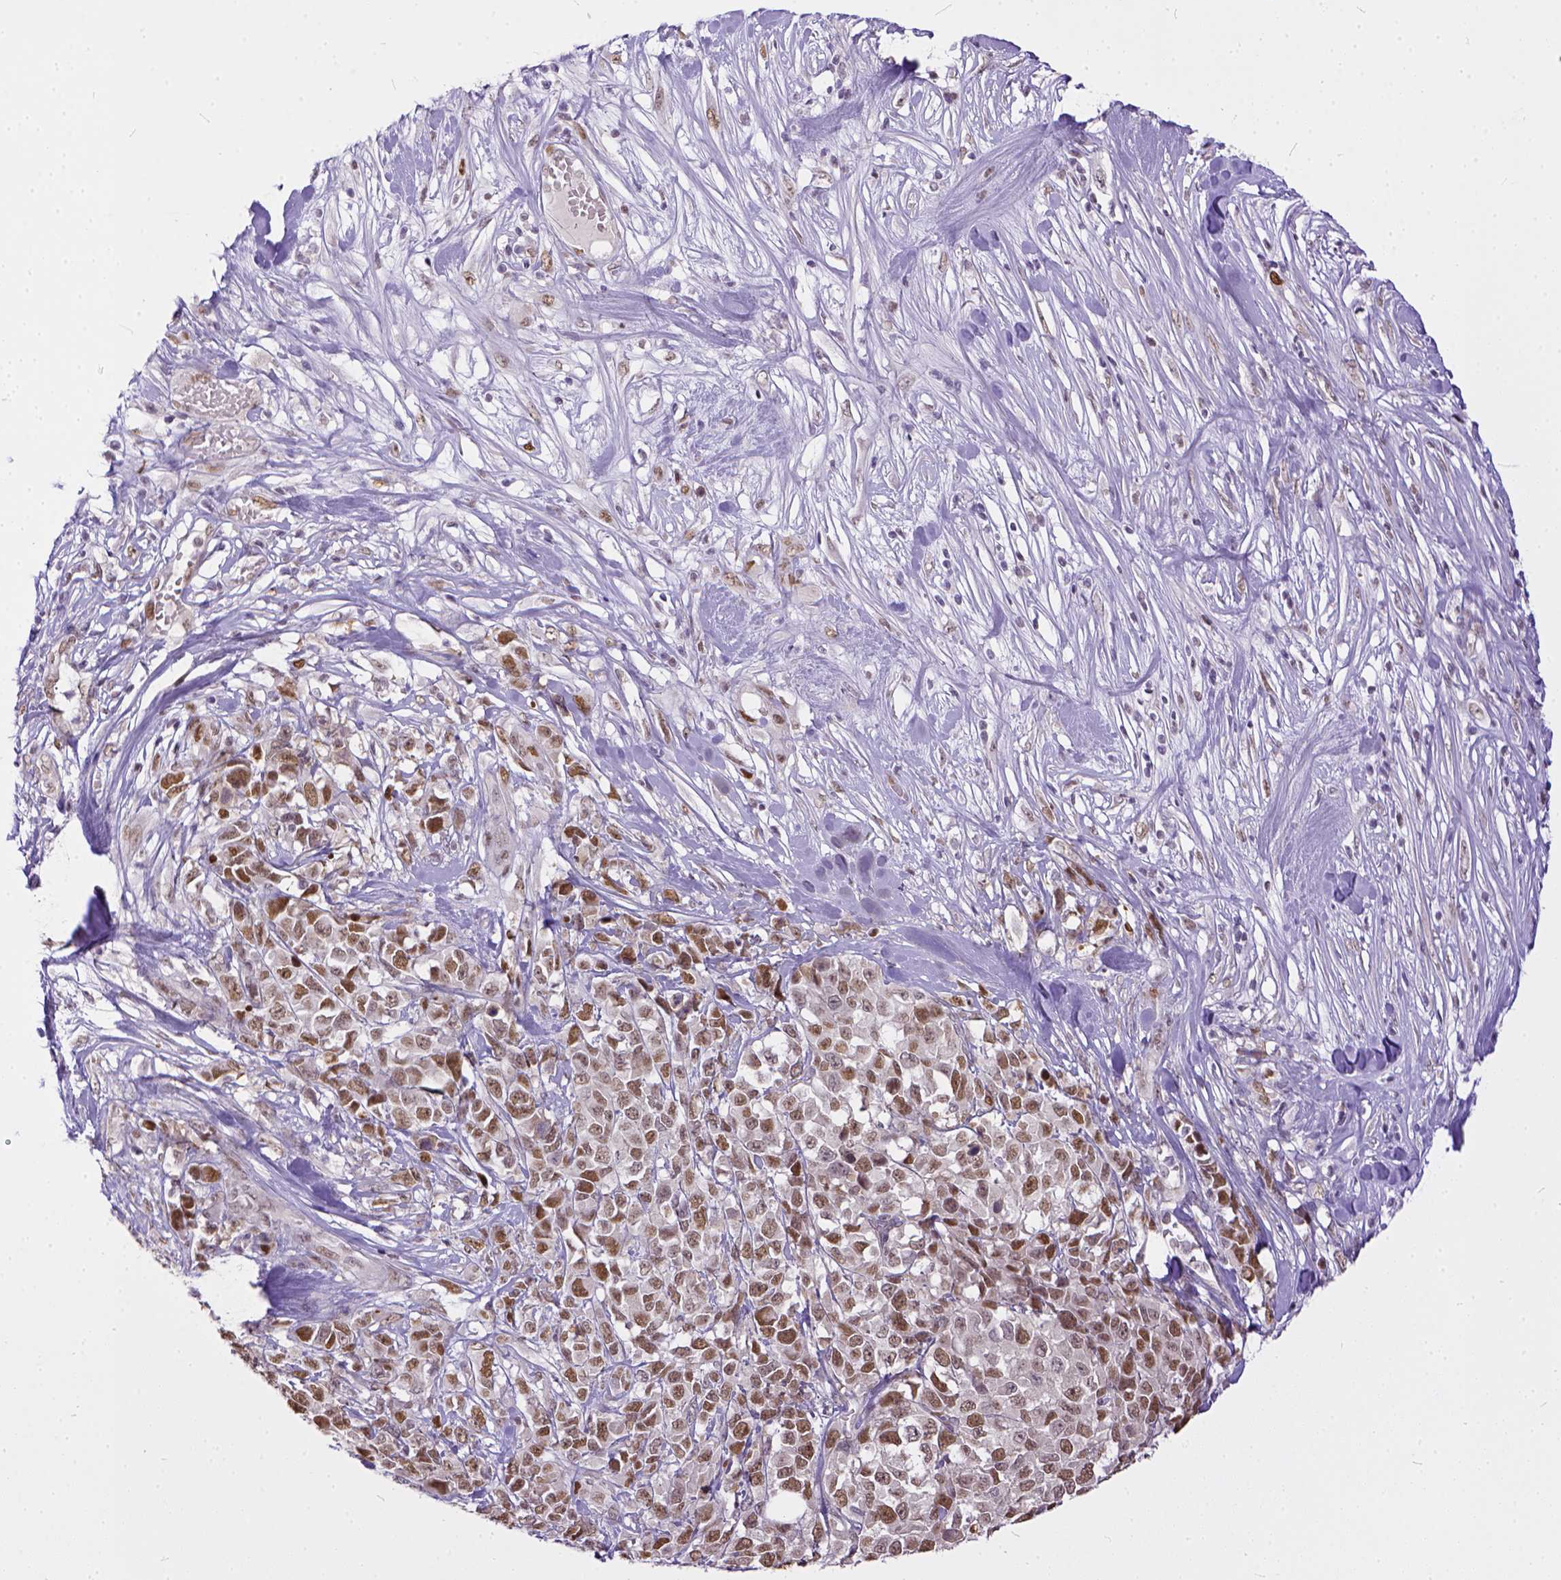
{"staining": {"intensity": "moderate", "quantity": ">75%", "location": "nuclear"}, "tissue": "melanoma", "cell_type": "Tumor cells", "image_type": "cancer", "snomed": [{"axis": "morphology", "description": "Malignant melanoma, Metastatic site"}, {"axis": "topography", "description": "Skin"}], "caption": "Immunohistochemical staining of human malignant melanoma (metastatic site) demonstrates moderate nuclear protein staining in approximately >75% of tumor cells.", "gene": "ERCC1", "patient": {"sex": "male", "age": 84}}